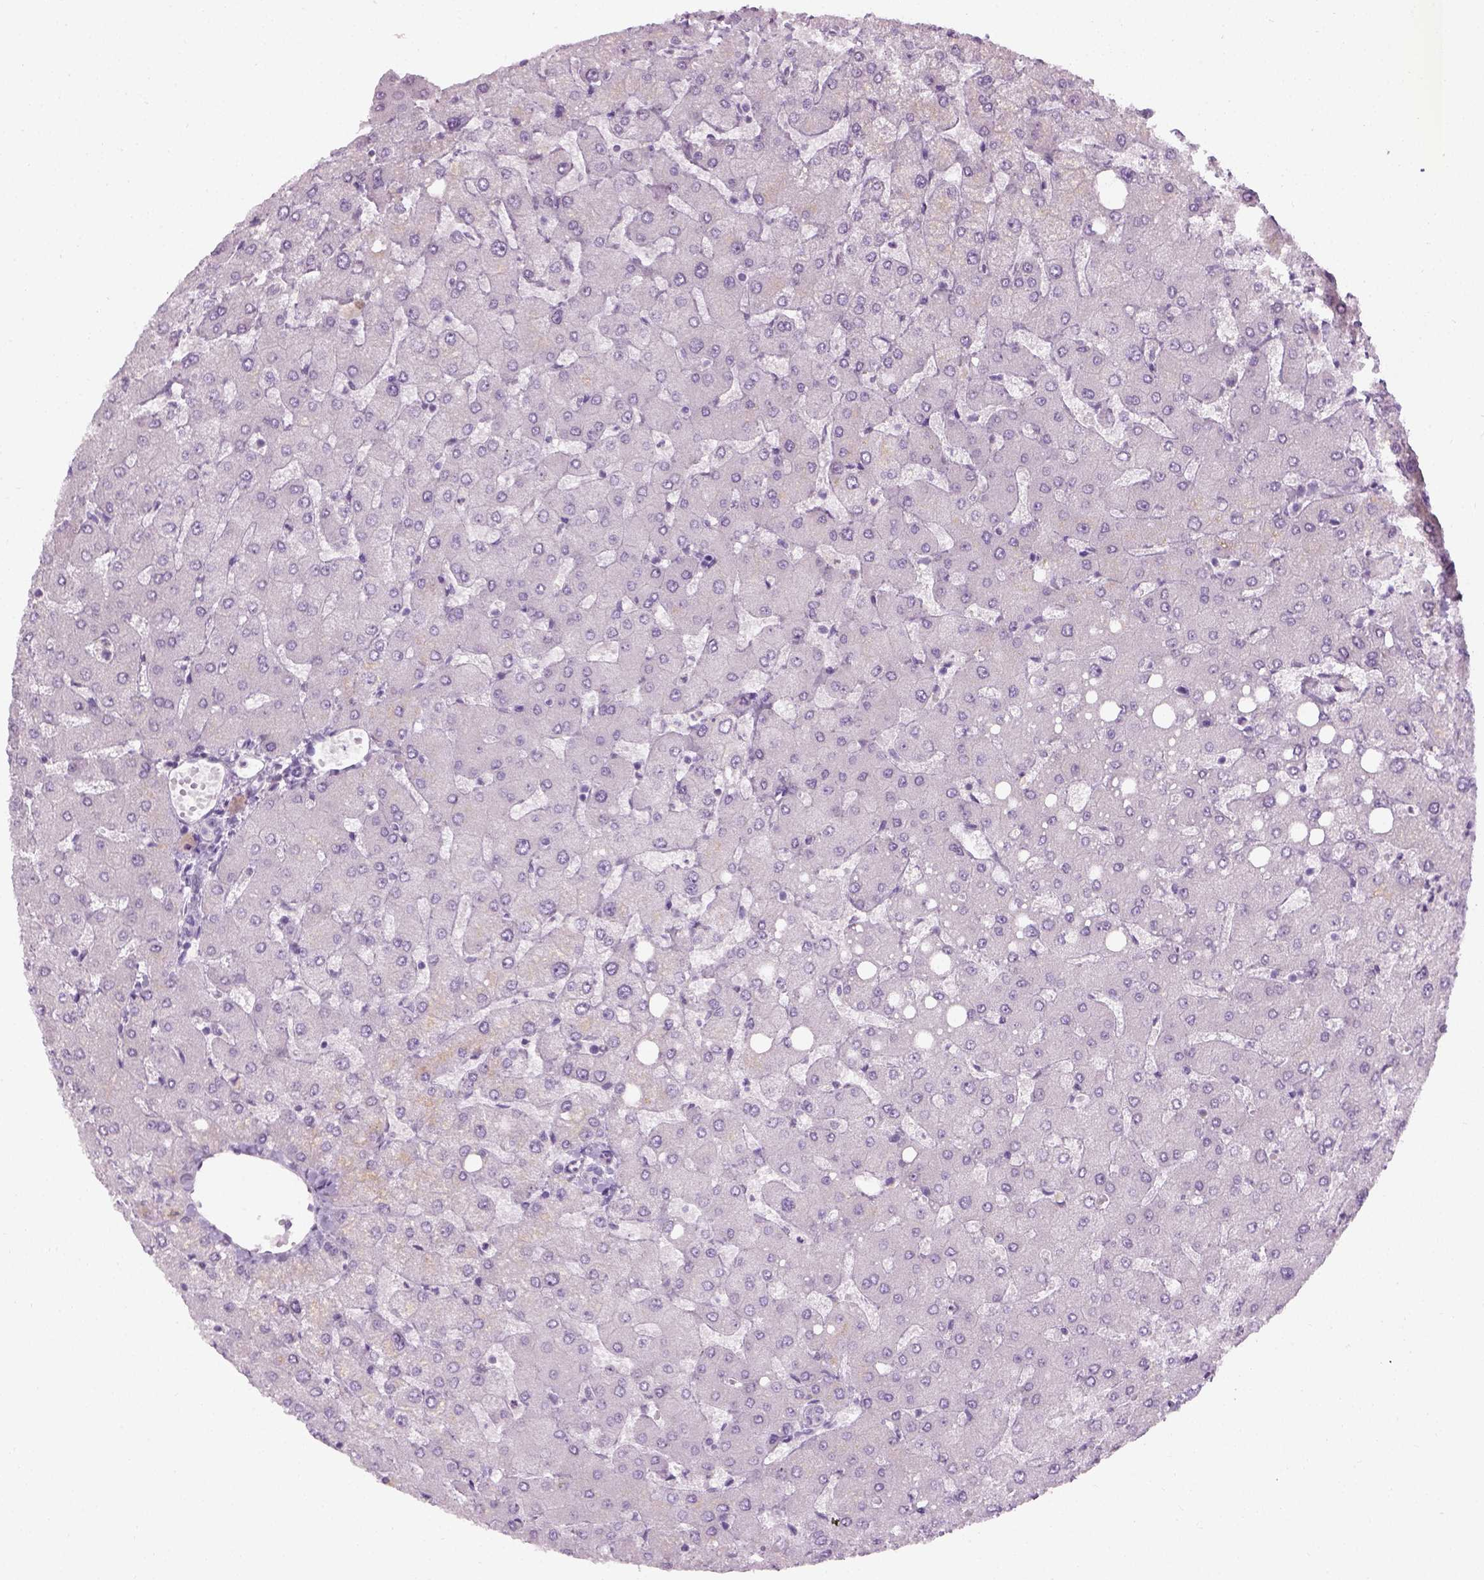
{"staining": {"intensity": "negative", "quantity": "none", "location": "none"}, "tissue": "liver", "cell_type": "Cholangiocytes", "image_type": "normal", "snomed": [{"axis": "morphology", "description": "Normal tissue, NOS"}, {"axis": "topography", "description": "Liver"}], "caption": "This is an immunohistochemistry (IHC) histopathology image of benign liver. There is no staining in cholangiocytes.", "gene": "TH", "patient": {"sex": "female", "age": 54}}